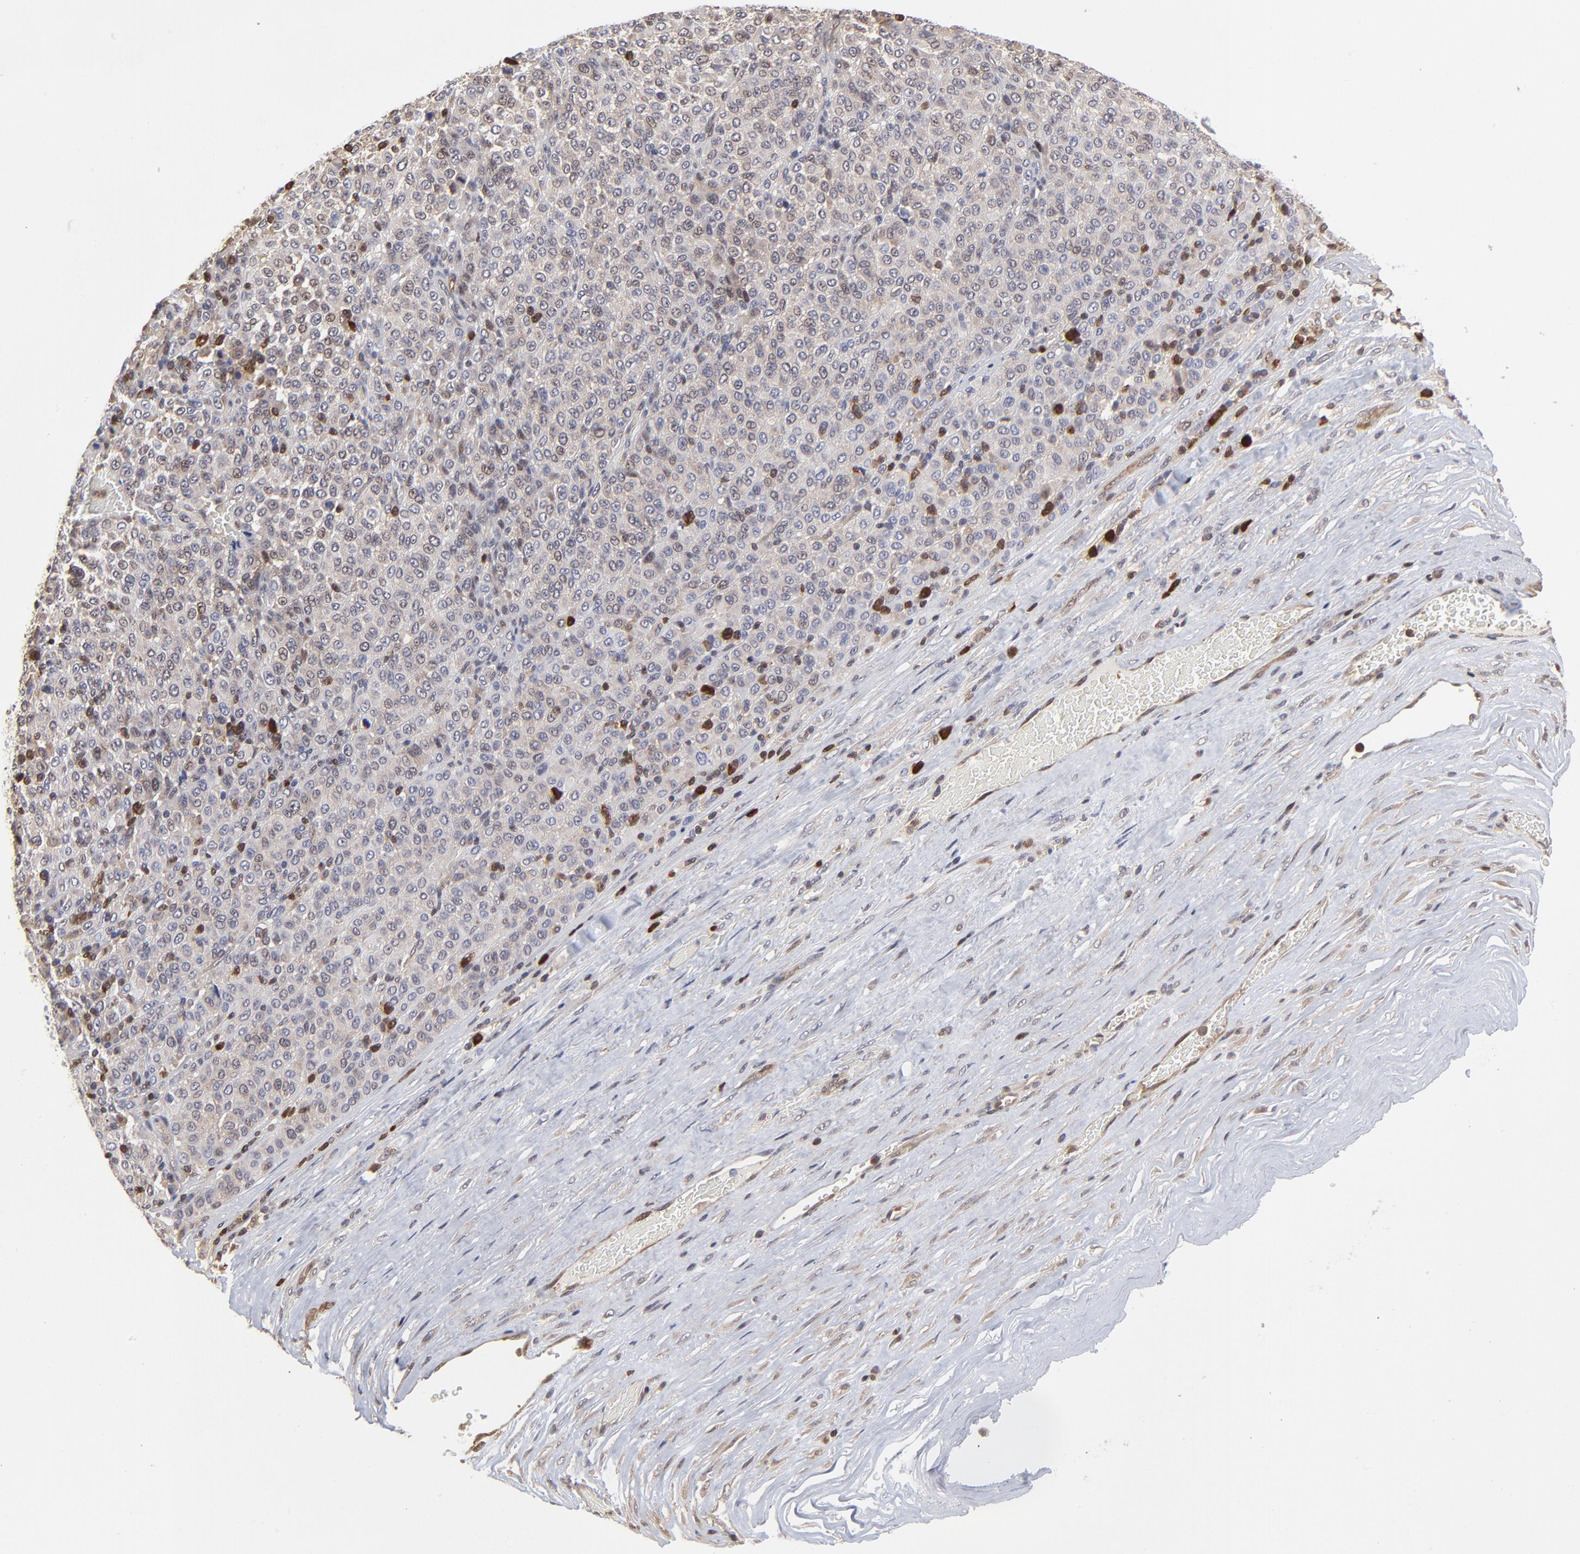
{"staining": {"intensity": "negative", "quantity": "none", "location": "none"}, "tissue": "melanoma", "cell_type": "Tumor cells", "image_type": "cancer", "snomed": [{"axis": "morphology", "description": "Malignant melanoma, Metastatic site"}, {"axis": "topography", "description": "Pancreas"}], "caption": "Immunohistochemical staining of human melanoma demonstrates no significant expression in tumor cells.", "gene": "CASP3", "patient": {"sex": "female", "age": 30}}